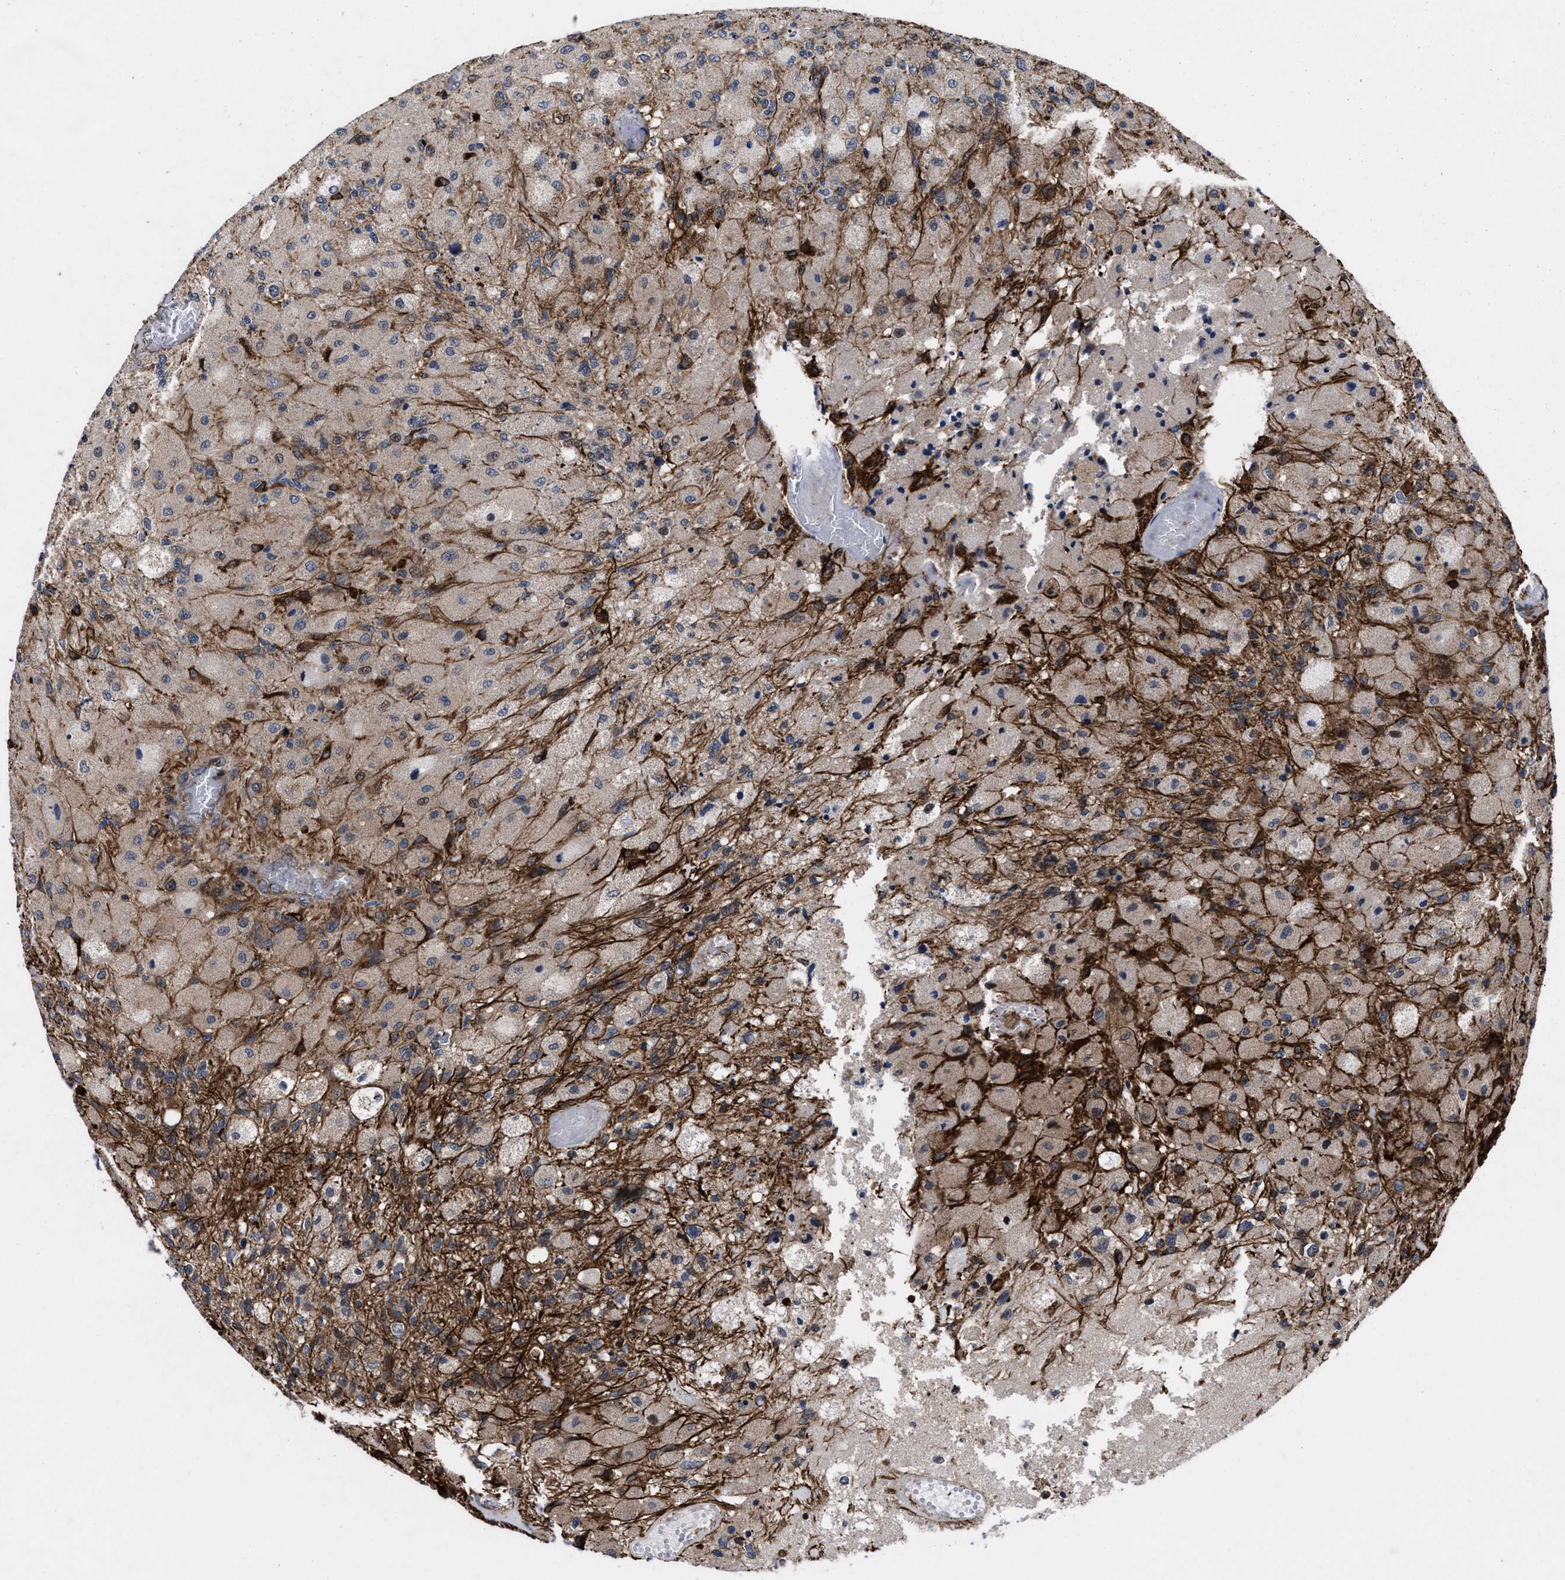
{"staining": {"intensity": "weak", "quantity": "25%-75%", "location": "cytoplasmic/membranous"}, "tissue": "glioma", "cell_type": "Tumor cells", "image_type": "cancer", "snomed": [{"axis": "morphology", "description": "Normal tissue, NOS"}, {"axis": "morphology", "description": "Glioma, malignant, High grade"}, {"axis": "topography", "description": "Cerebral cortex"}], "caption": "Malignant glioma (high-grade) stained with a brown dye exhibits weak cytoplasmic/membranous positive staining in approximately 25%-75% of tumor cells.", "gene": "MRPL50", "patient": {"sex": "male", "age": 77}}